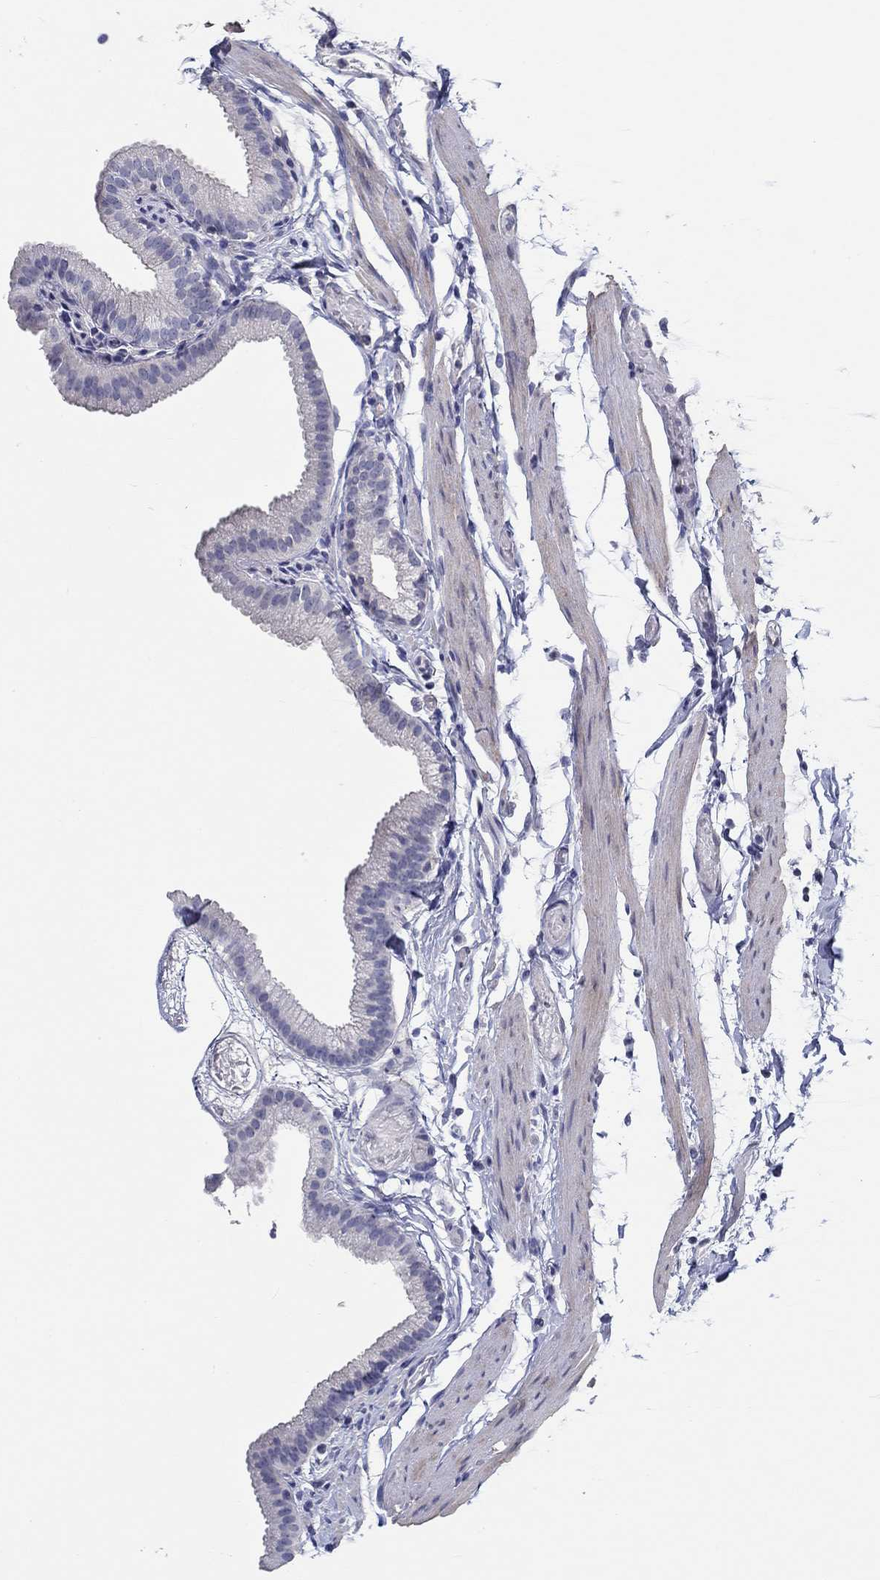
{"staining": {"intensity": "negative", "quantity": "none", "location": "none"}, "tissue": "gallbladder", "cell_type": "Glandular cells", "image_type": "normal", "snomed": [{"axis": "morphology", "description": "Normal tissue, NOS"}, {"axis": "topography", "description": "Gallbladder"}], "caption": "Immunohistochemistry (IHC) photomicrograph of unremarkable gallbladder: gallbladder stained with DAB exhibits no significant protein staining in glandular cells.", "gene": "CRYGD", "patient": {"sex": "female", "age": 45}}